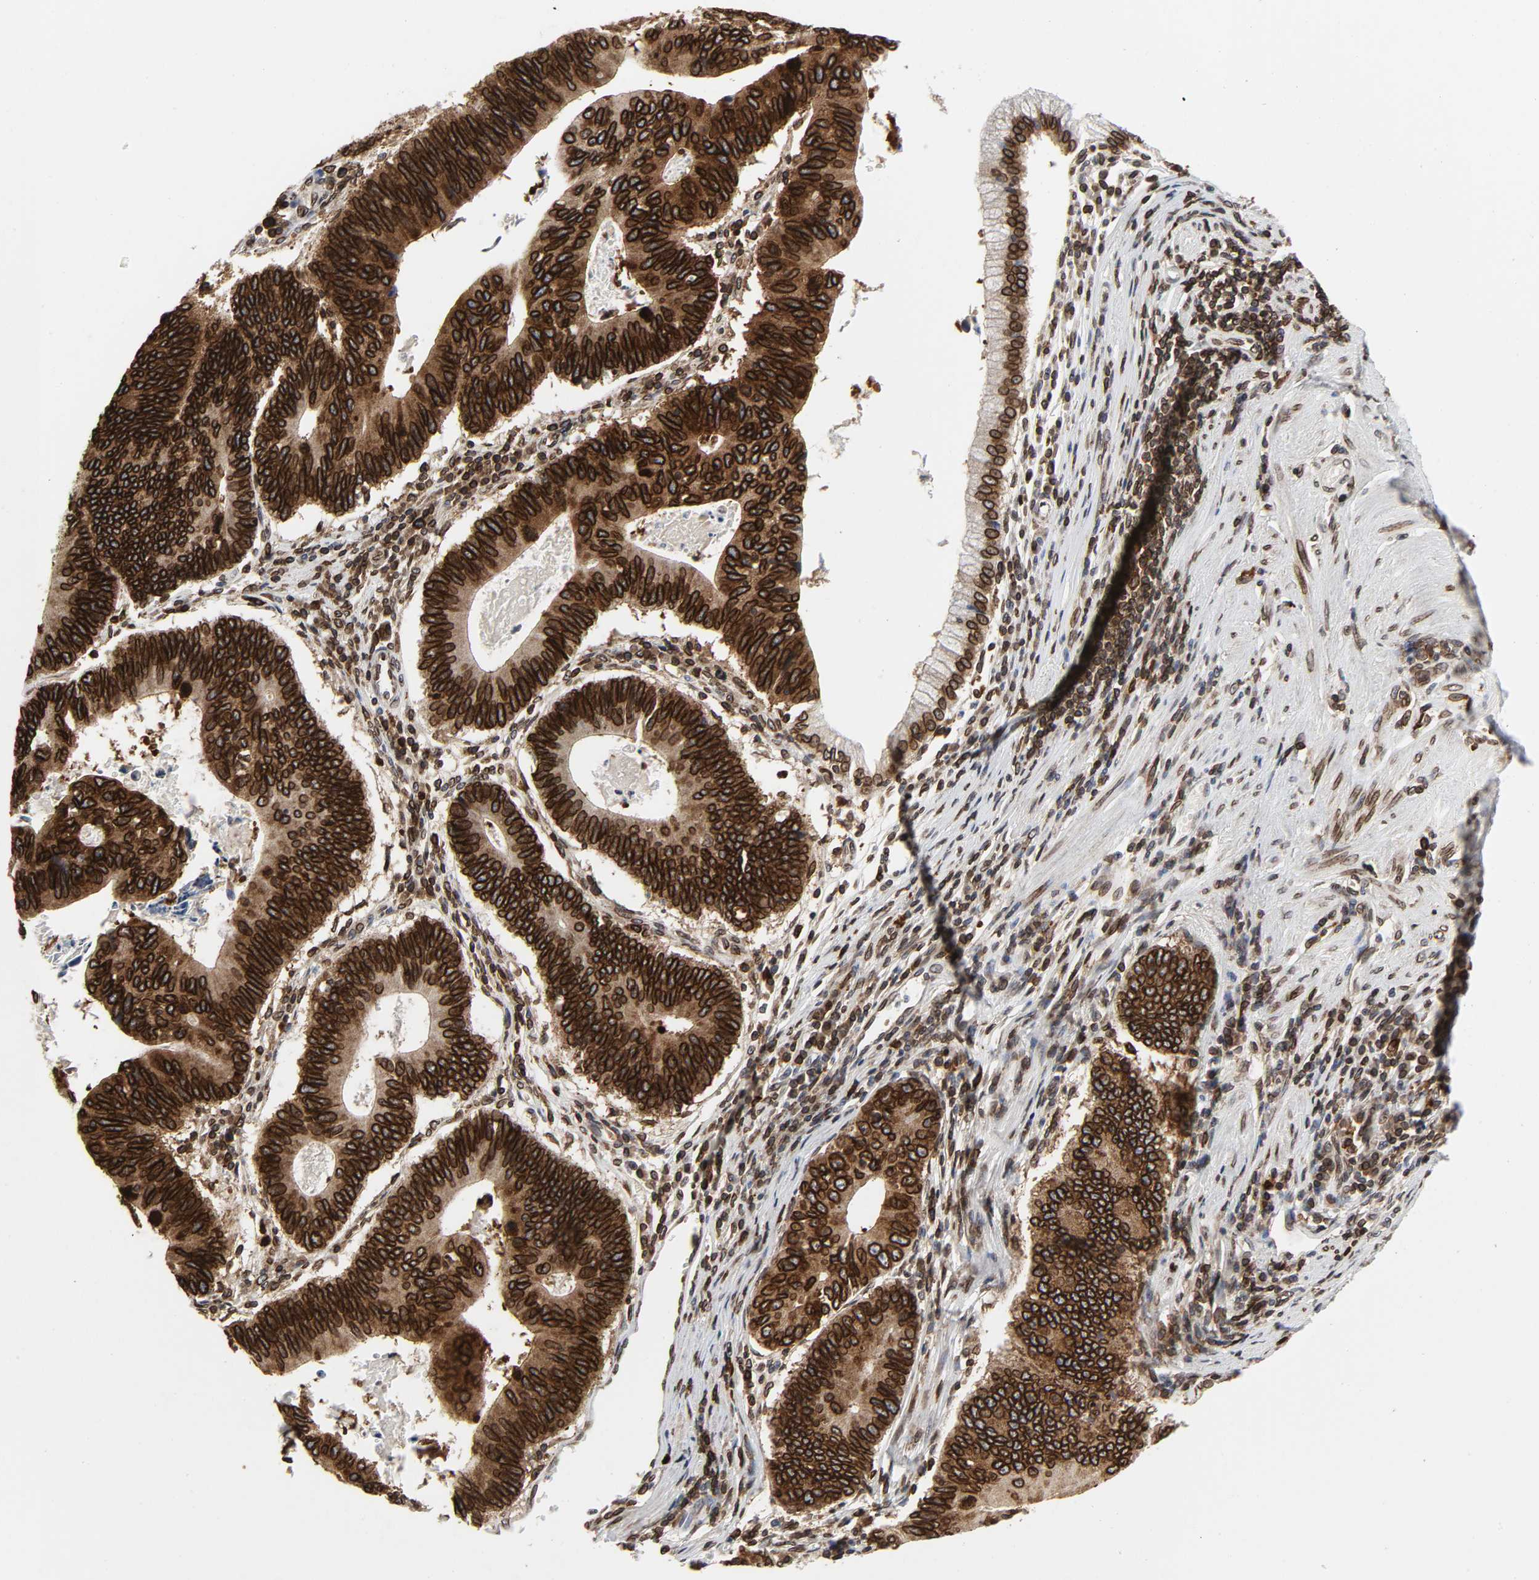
{"staining": {"intensity": "strong", "quantity": ">75%", "location": "cytoplasmic/membranous,nuclear"}, "tissue": "stomach cancer", "cell_type": "Tumor cells", "image_type": "cancer", "snomed": [{"axis": "morphology", "description": "Adenocarcinoma, NOS"}, {"axis": "topography", "description": "Stomach"}], "caption": "Human adenocarcinoma (stomach) stained with a brown dye demonstrates strong cytoplasmic/membranous and nuclear positive positivity in about >75% of tumor cells.", "gene": "RANGAP1", "patient": {"sex": "male", "age": 59}}